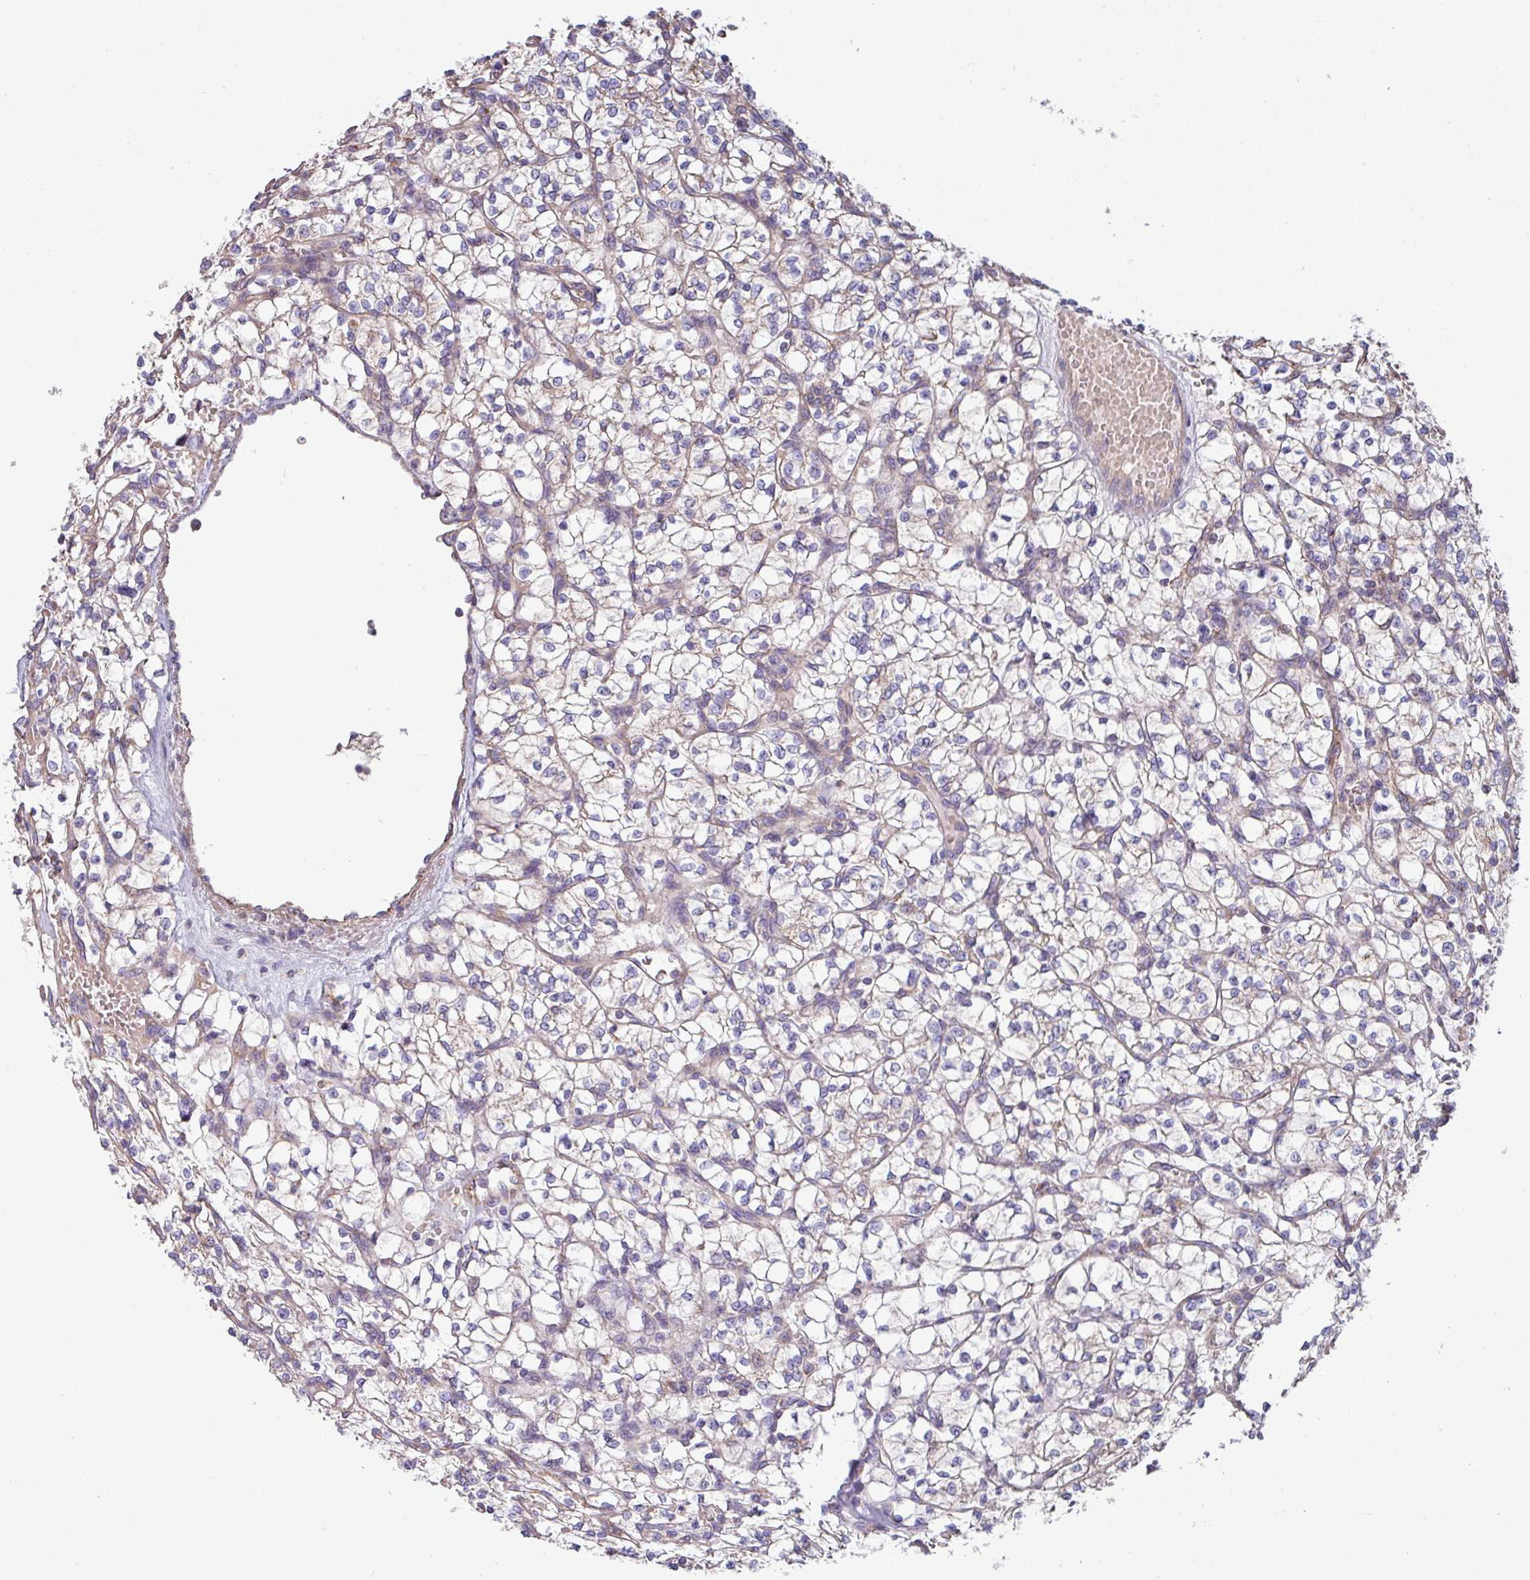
{"staining": {"intensity": "weak", "quantity": "25%-75%", "location": "cytoplasmic/membranous"}, "tissue": "renal cancer", "cell_type": "Tumor cells", "image_type": "cancer", "snomed": [{"axis": "morphology", "description": "Adenocarcinoma, NOS"}, {"axis": "topography", "description": "Kidney"}], "caption": "Immunohistochemical staining of human renal cancer (adenocarcinoma) shows weak cytoplasmic/membranous protein staining in approximately 25%-75% of tumor cells. Nuclei are stained in blue.", "gene": "PPM1J", "patient": {"sex": "female", "age": 64}}